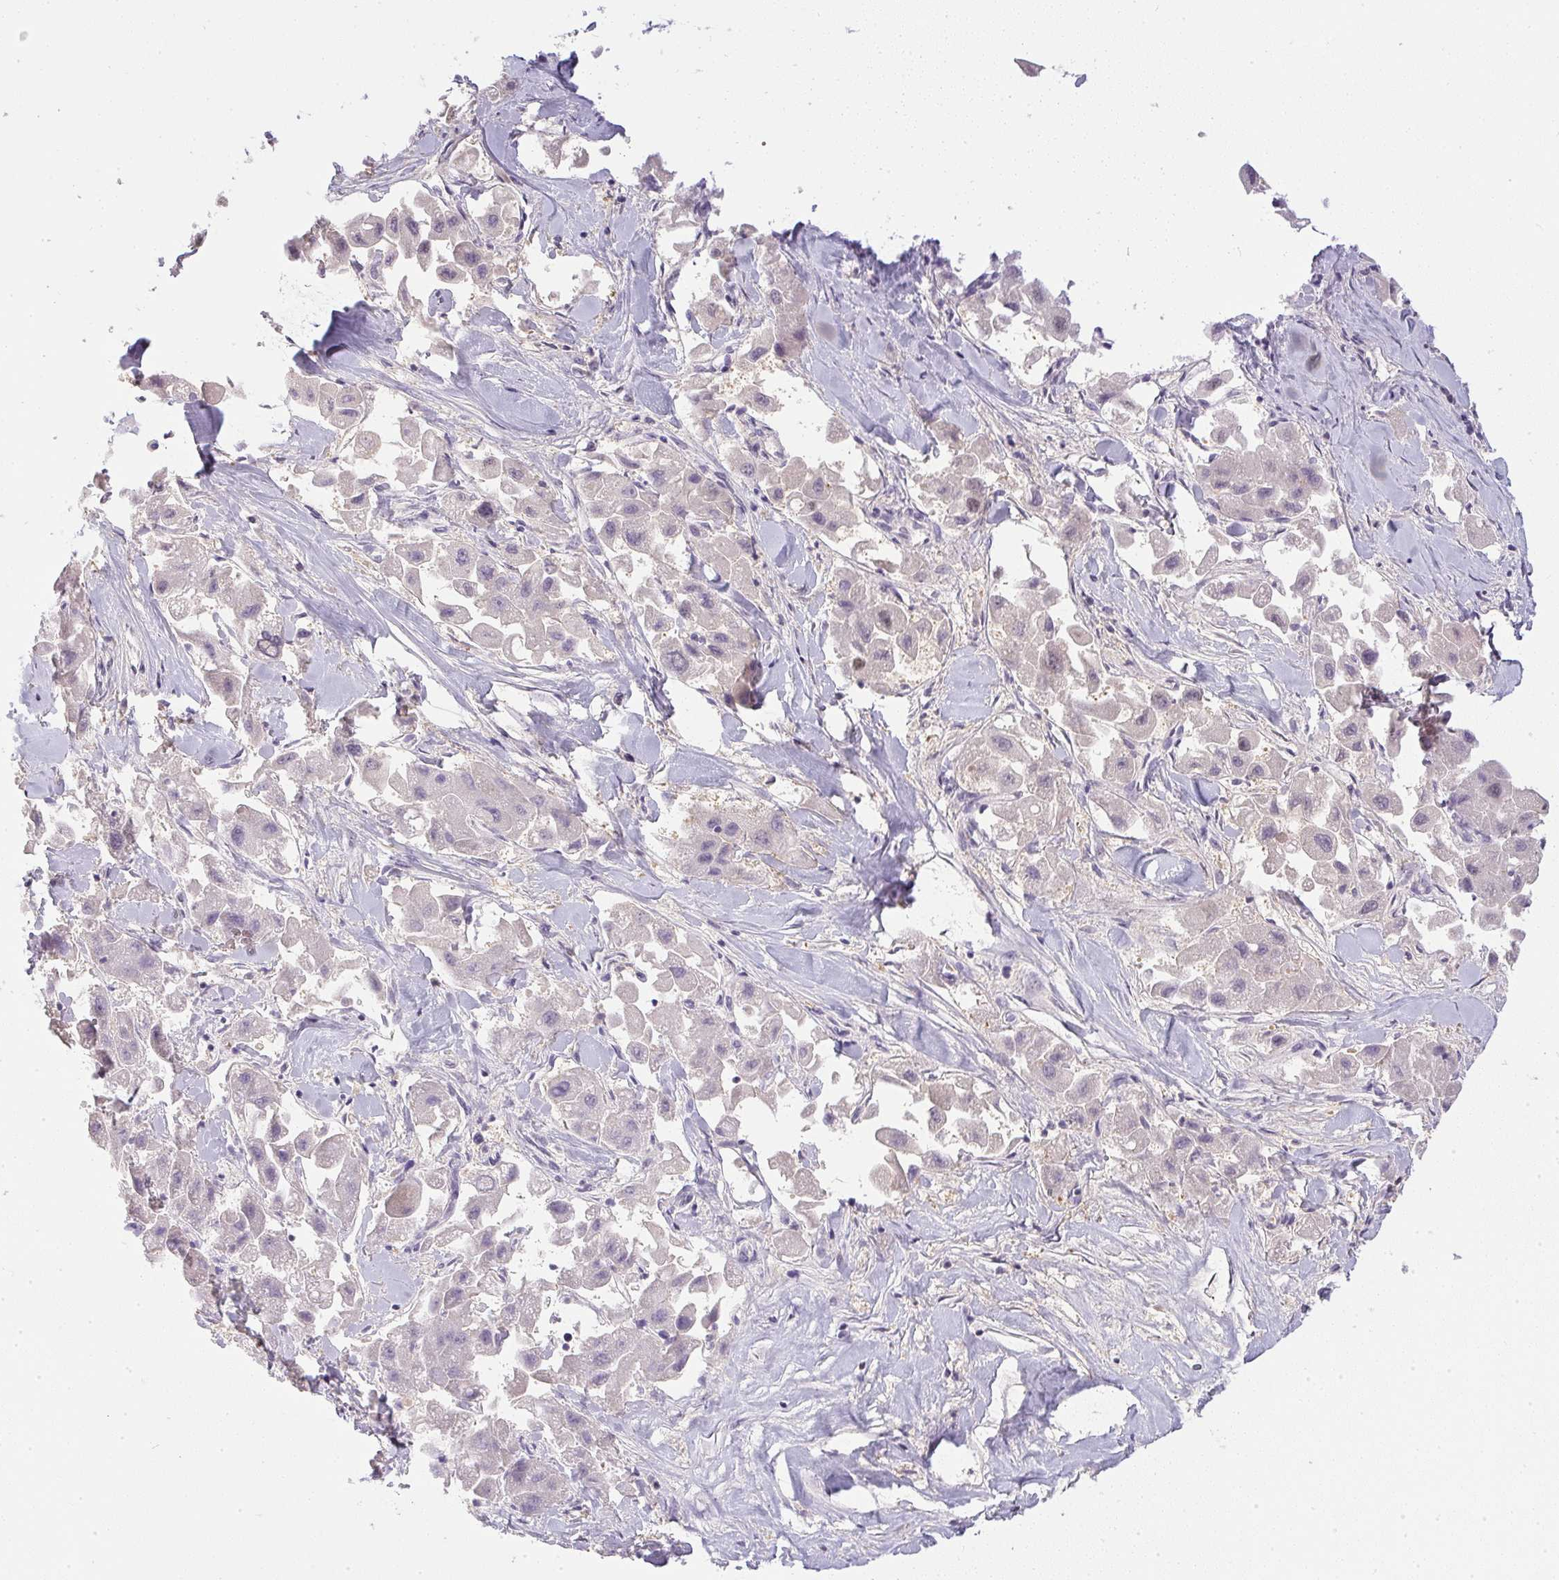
{"staining": {"intensity": "negative", "quantity": "none", "location": "none"}, "tissue": "liver cancer", "cell_type": "Tumor cells", "image_type": "cancer", "snomed": [{"axis": "morphology", "description": "Carcinoma, Hepatocellular, NOS"}, {"axis": "topography", "description": "Liver"}], "caption": "Image shows no significant protein staining in tumor cells of hepatocellular carcinoma (liver). (Brightfield microscopy of DAB immunohistochemistry (IHC) at high magnification).", "gene": "DNAJC5G", "patient": {"sex": "male", "age": 24}}